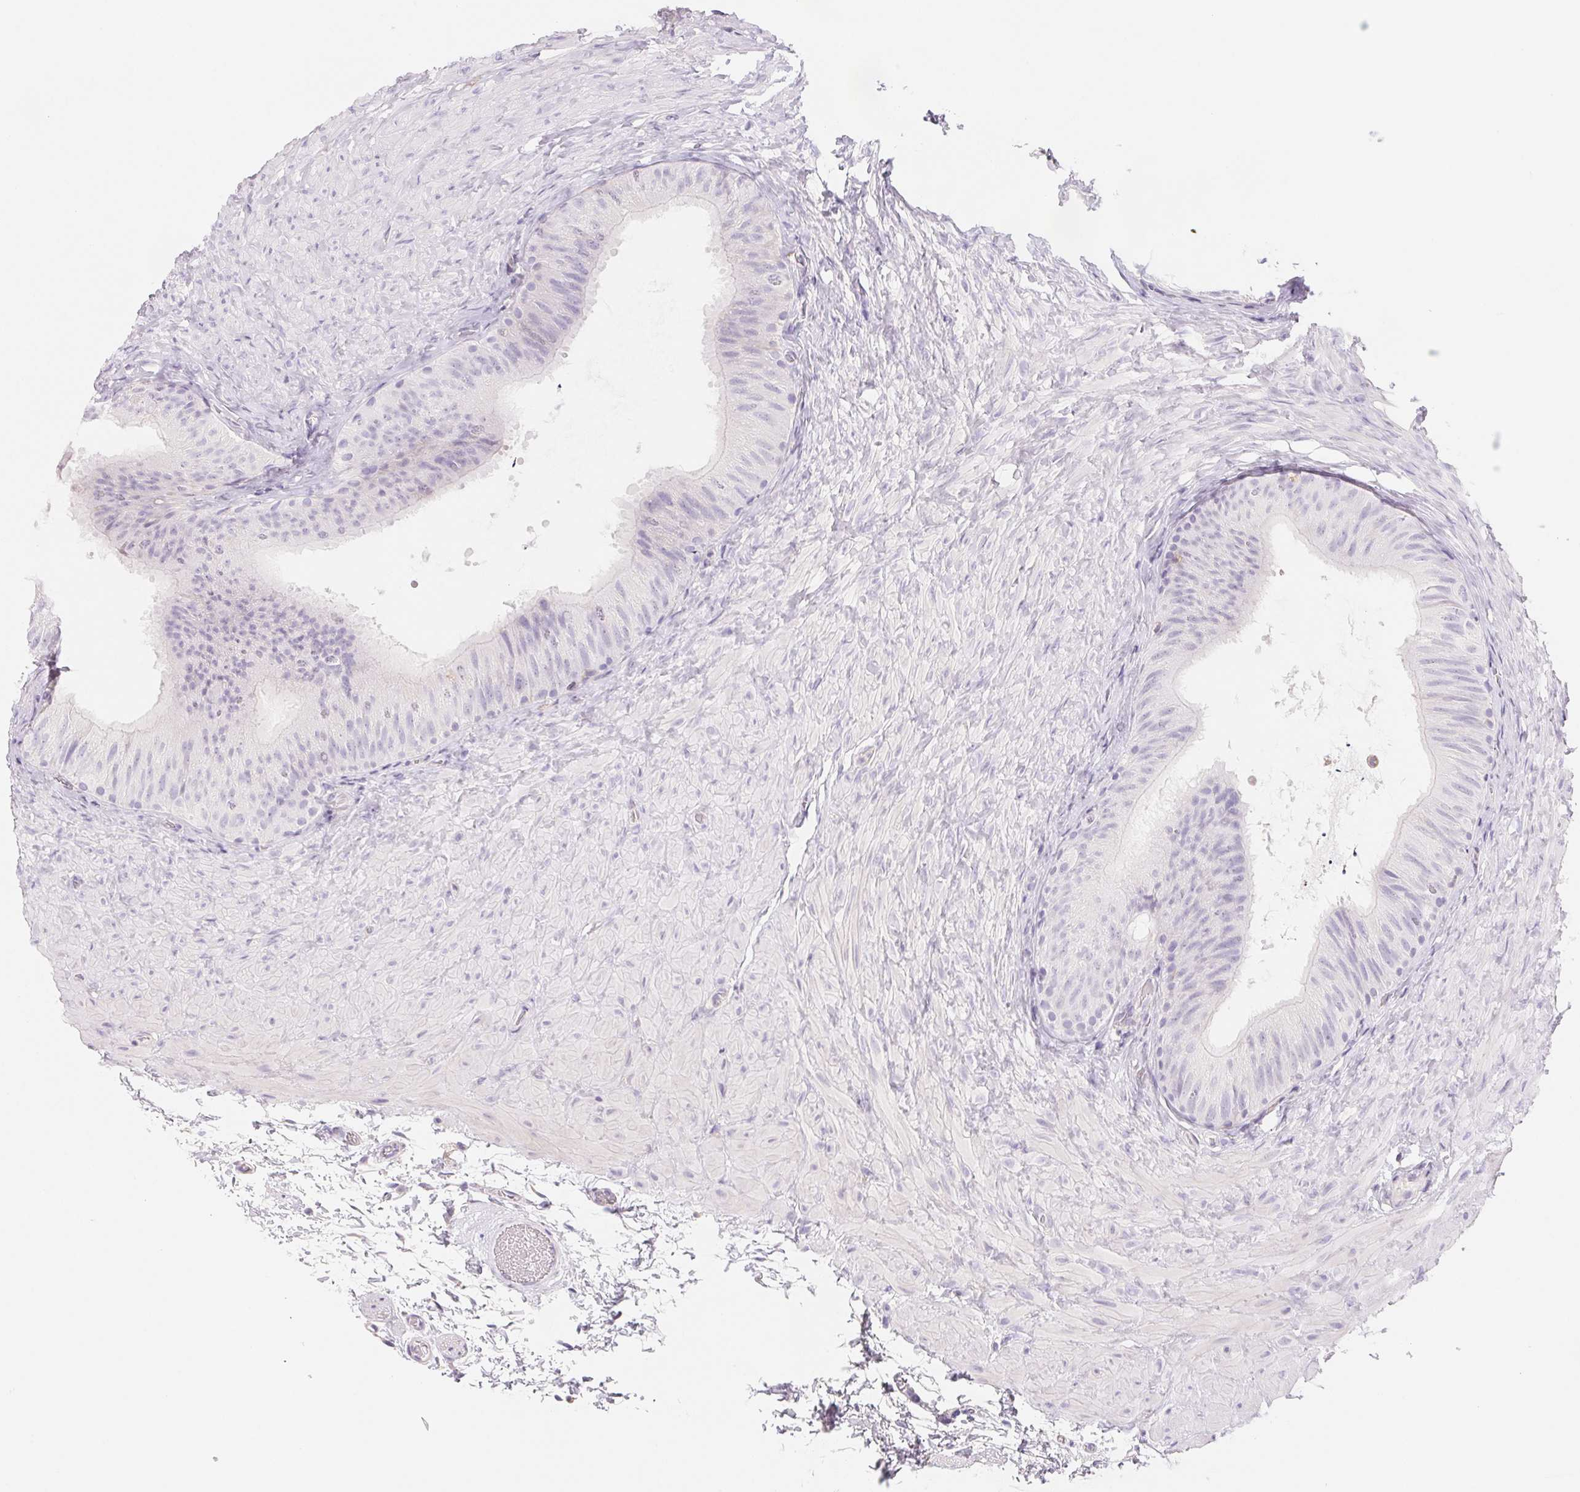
{"staining": {"intensity": "weak", "quantity": "<25%", "location": "cytoplasmic/membranous"}, "tissue": "epididymis", "cell_type": "Glandular cells", "image_type": "normal", "snomed": [{"axis": "morphology", "description": "Normal tissue, NOS"}, {"axis": "topography", "description": "Epididymis, spermatic cord, NOS"}, {"axis": "topography", "description": "Epididymis"}], "caption": "This is a image of immunohistochemistry (IHC) staining of normal epididymis, which shows no staining in glandular cells.", "gene": "CTNND2", "patient": {"sex": "male", "age": 31}}